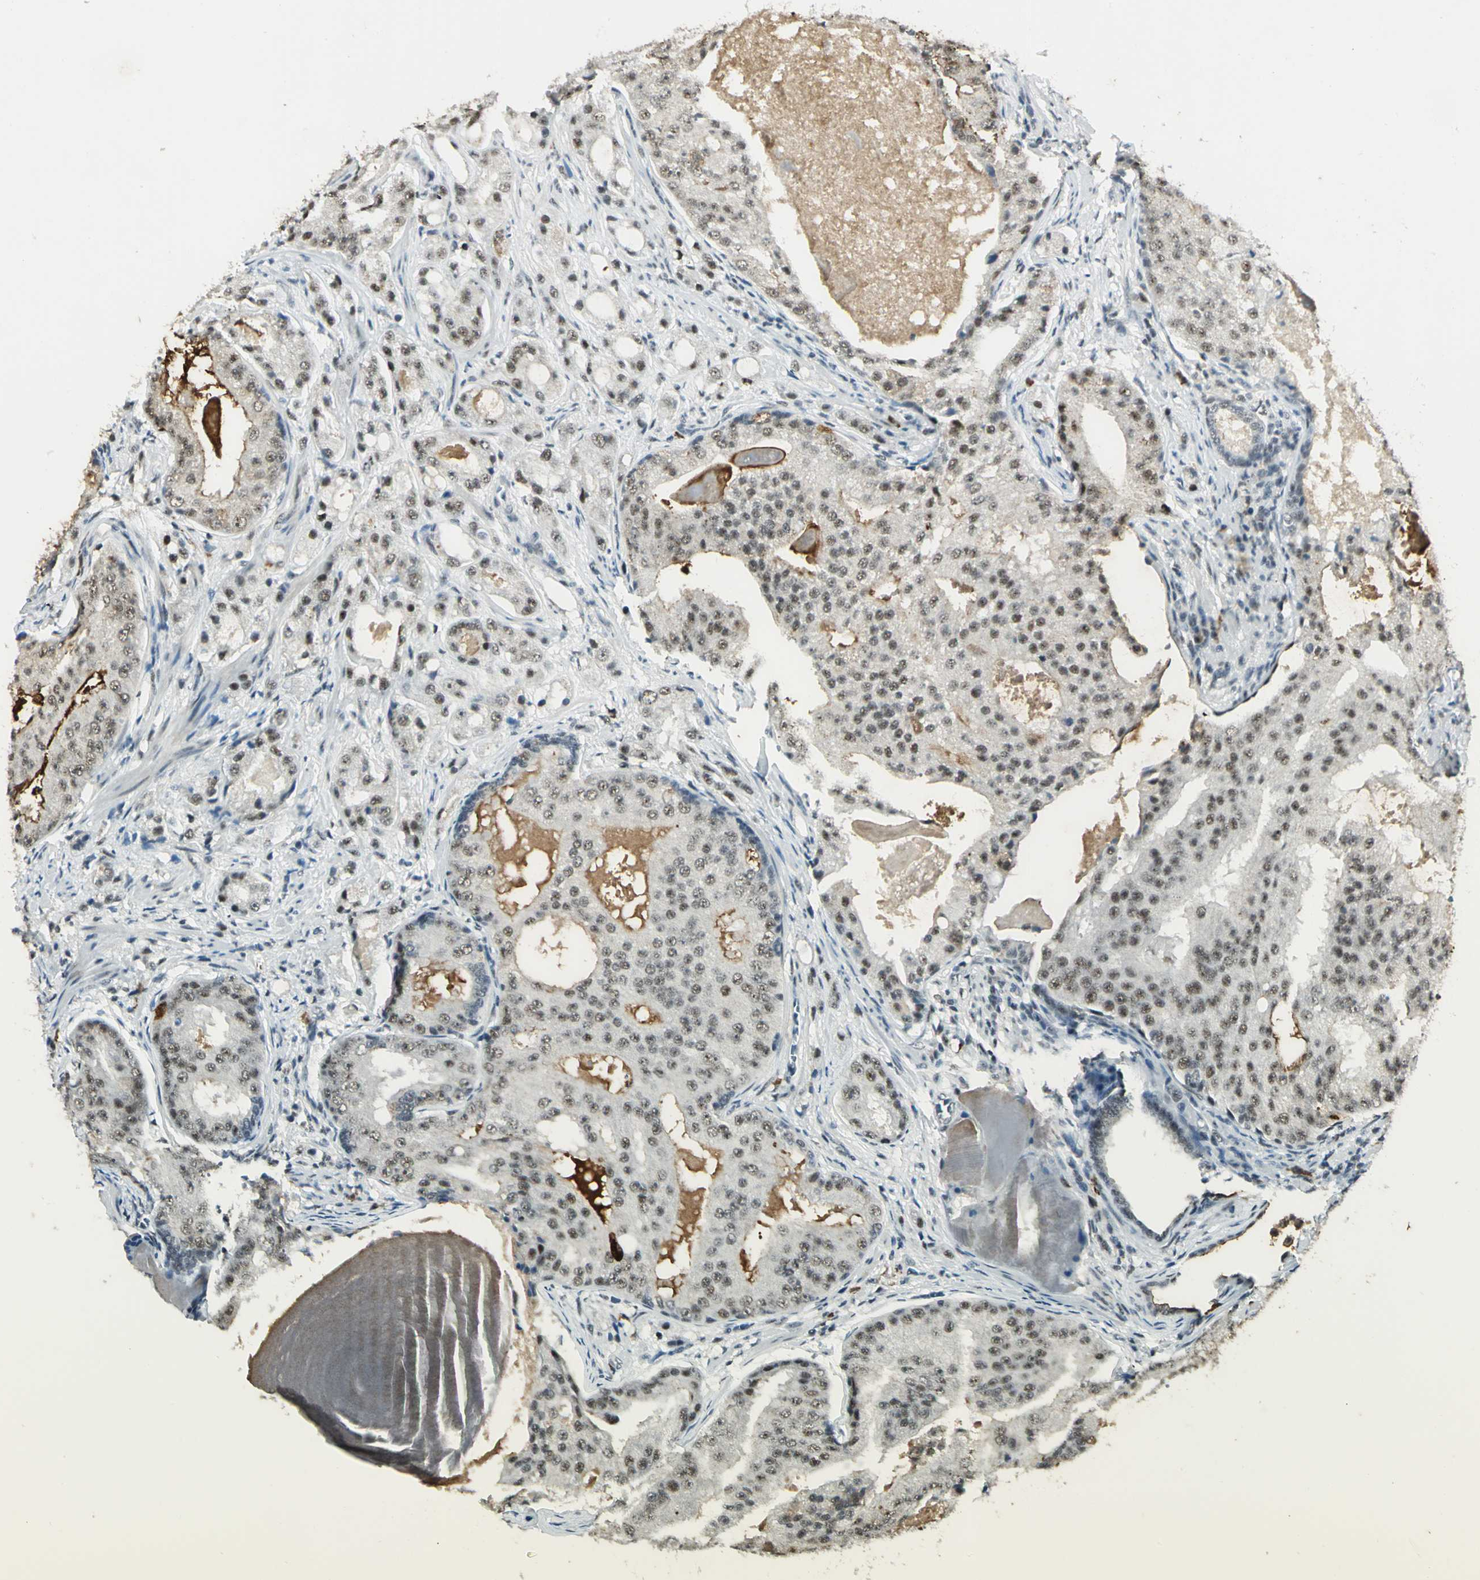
{"staining": {"intensity": "moderate", "quantity": ">75%", "location": "nuclear"}, "tissue": "prostate cancer", "cell_type": "Tumor cells", "image_type": "cancer", "snomed": [{"axis": "morphology", "description": "Adenocarcinoma, High grade"}, {"axis": "topography", "description": "Prostate"}], "caption": "Immunohistochemical staining of human prostate cancer (high-grade adenocarcinoma) reveals moderate nuclear protein positivity in about >75% of tumor cells.", "gene": "CCNT1", "patient": {"sex": "male", "age": 68}}